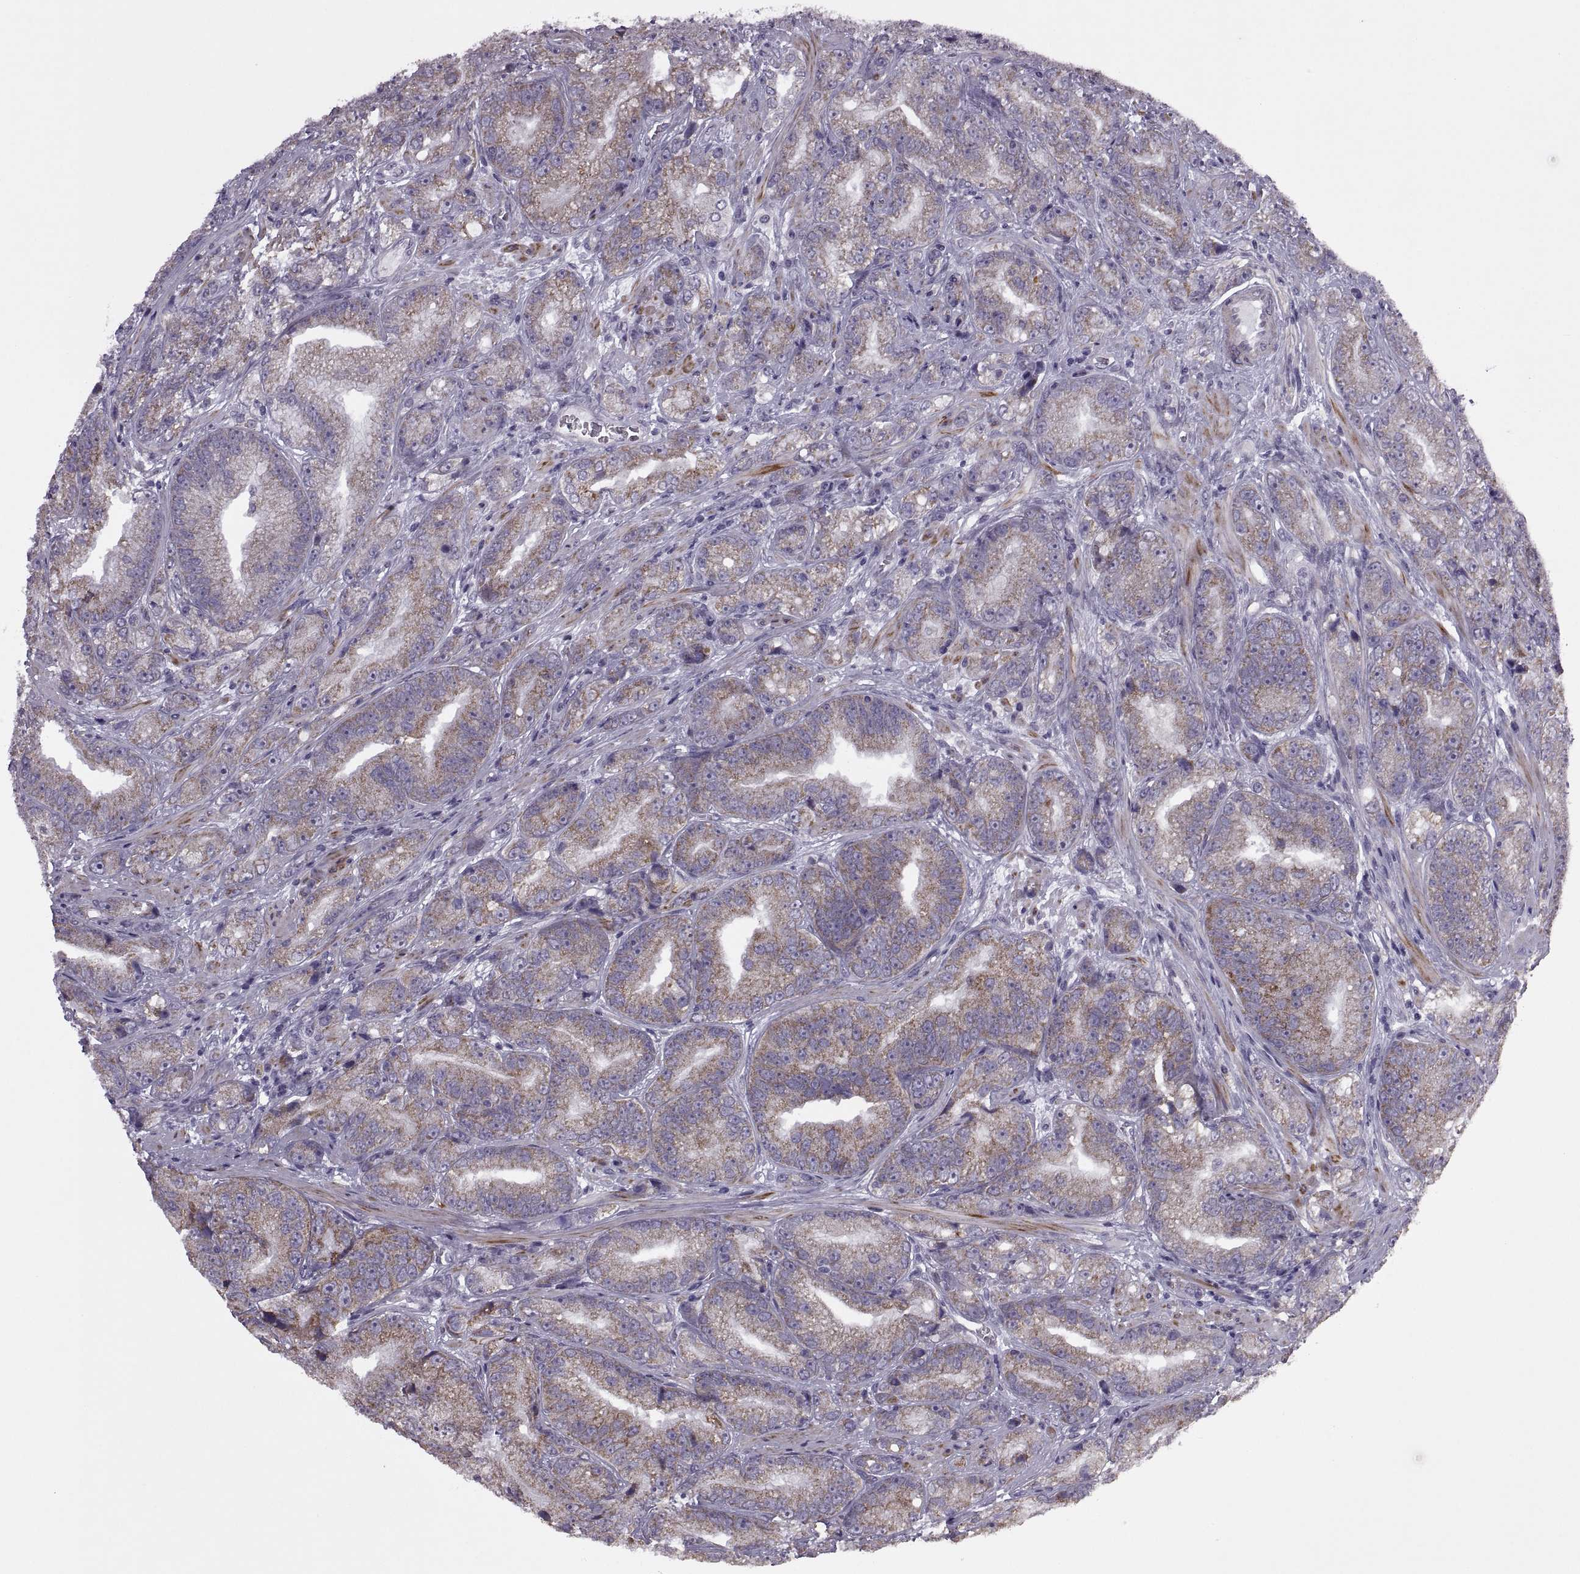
{"staining": {"intensity": "weak", "quantity": ">75%", "location": "cytoplasmic/membranous"}, "tissue": "prostate cancer", "cell_type": "Tumor cells", "image_type": "cancer", "snomed": [{"axis": "morphology", "description": "Adenocarcinoma, NOS"}, {"axis": "topography", "description": "Prostate"}], "caption": "Prostate adenocarcinoma was stained to show a protein in brown. There is low levels of weak cytoplasmic/membranous staining in about >75% of tumor cells. The staining was performed using DAB (3,3'-diaminobenzidine), with brown indicating positive protein expression. Nuclei are stained blue with hematoxylin.", "gene": "RIPK4", "patient": {"sex": "male", "age": 63}}